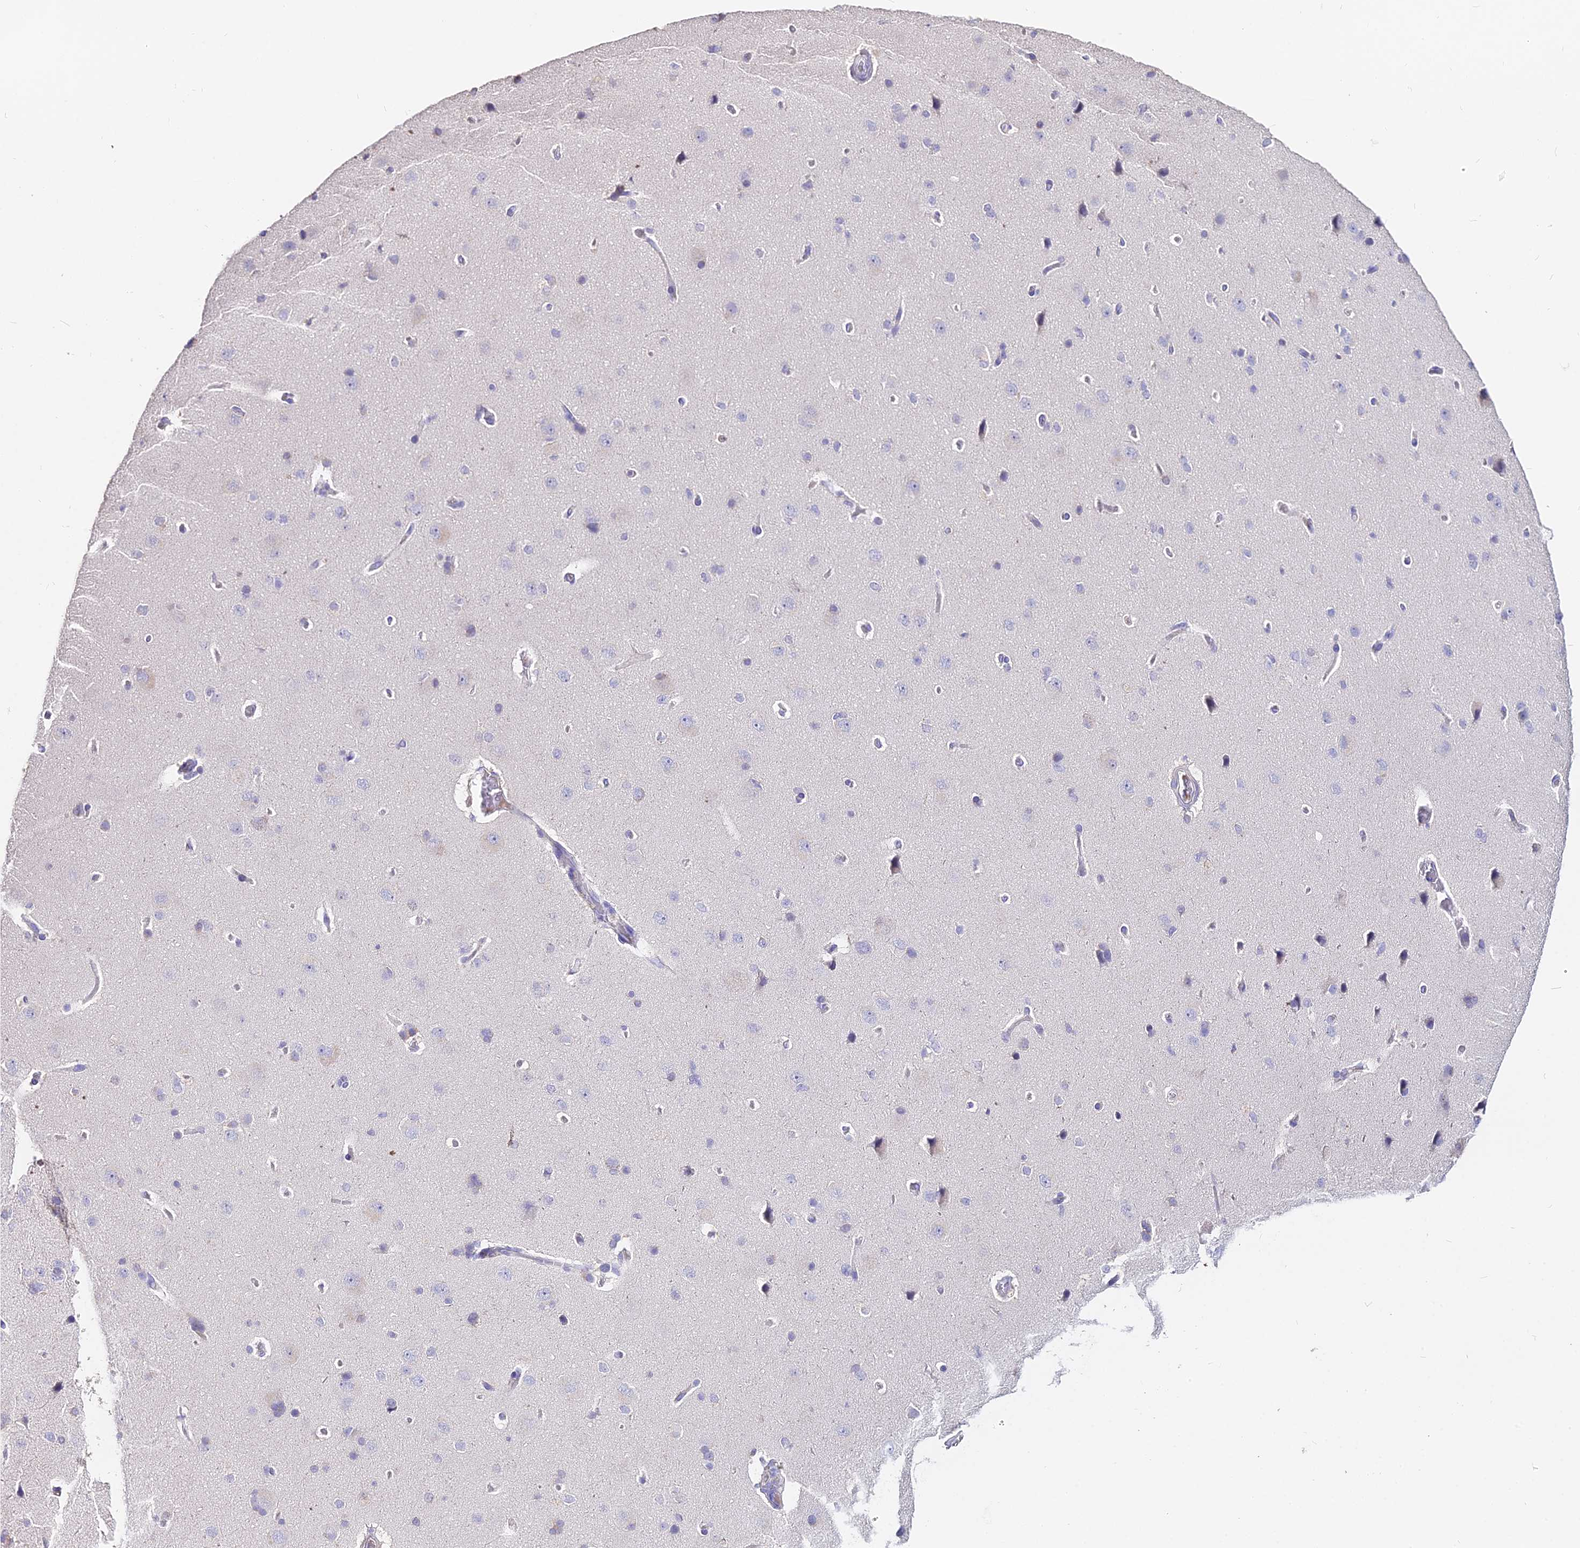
{"staining": {"intensity": "negative", "quantity": "none", "location": "none"}, "tissue": "cerebral cortex", "cell_type": "Endothelial cells", "image_type": "normal", "snomed": [{"axis": "morphology", "description": "Normal tissue, NOS"}, {"axis": "topography", "description": "Cerebral cortex"}], "caption": "Immunohistochemistry (IHC) histopathology image of unremarkable human cerebral cortex stained for a protein (brown), which displays no positivity in endothelial cells. (DAB immunohistochemistry visualized using brightfield microscopy, high magnification).", "gene": "GLYAT", "patient": {"sex": "male", "age": 62}}